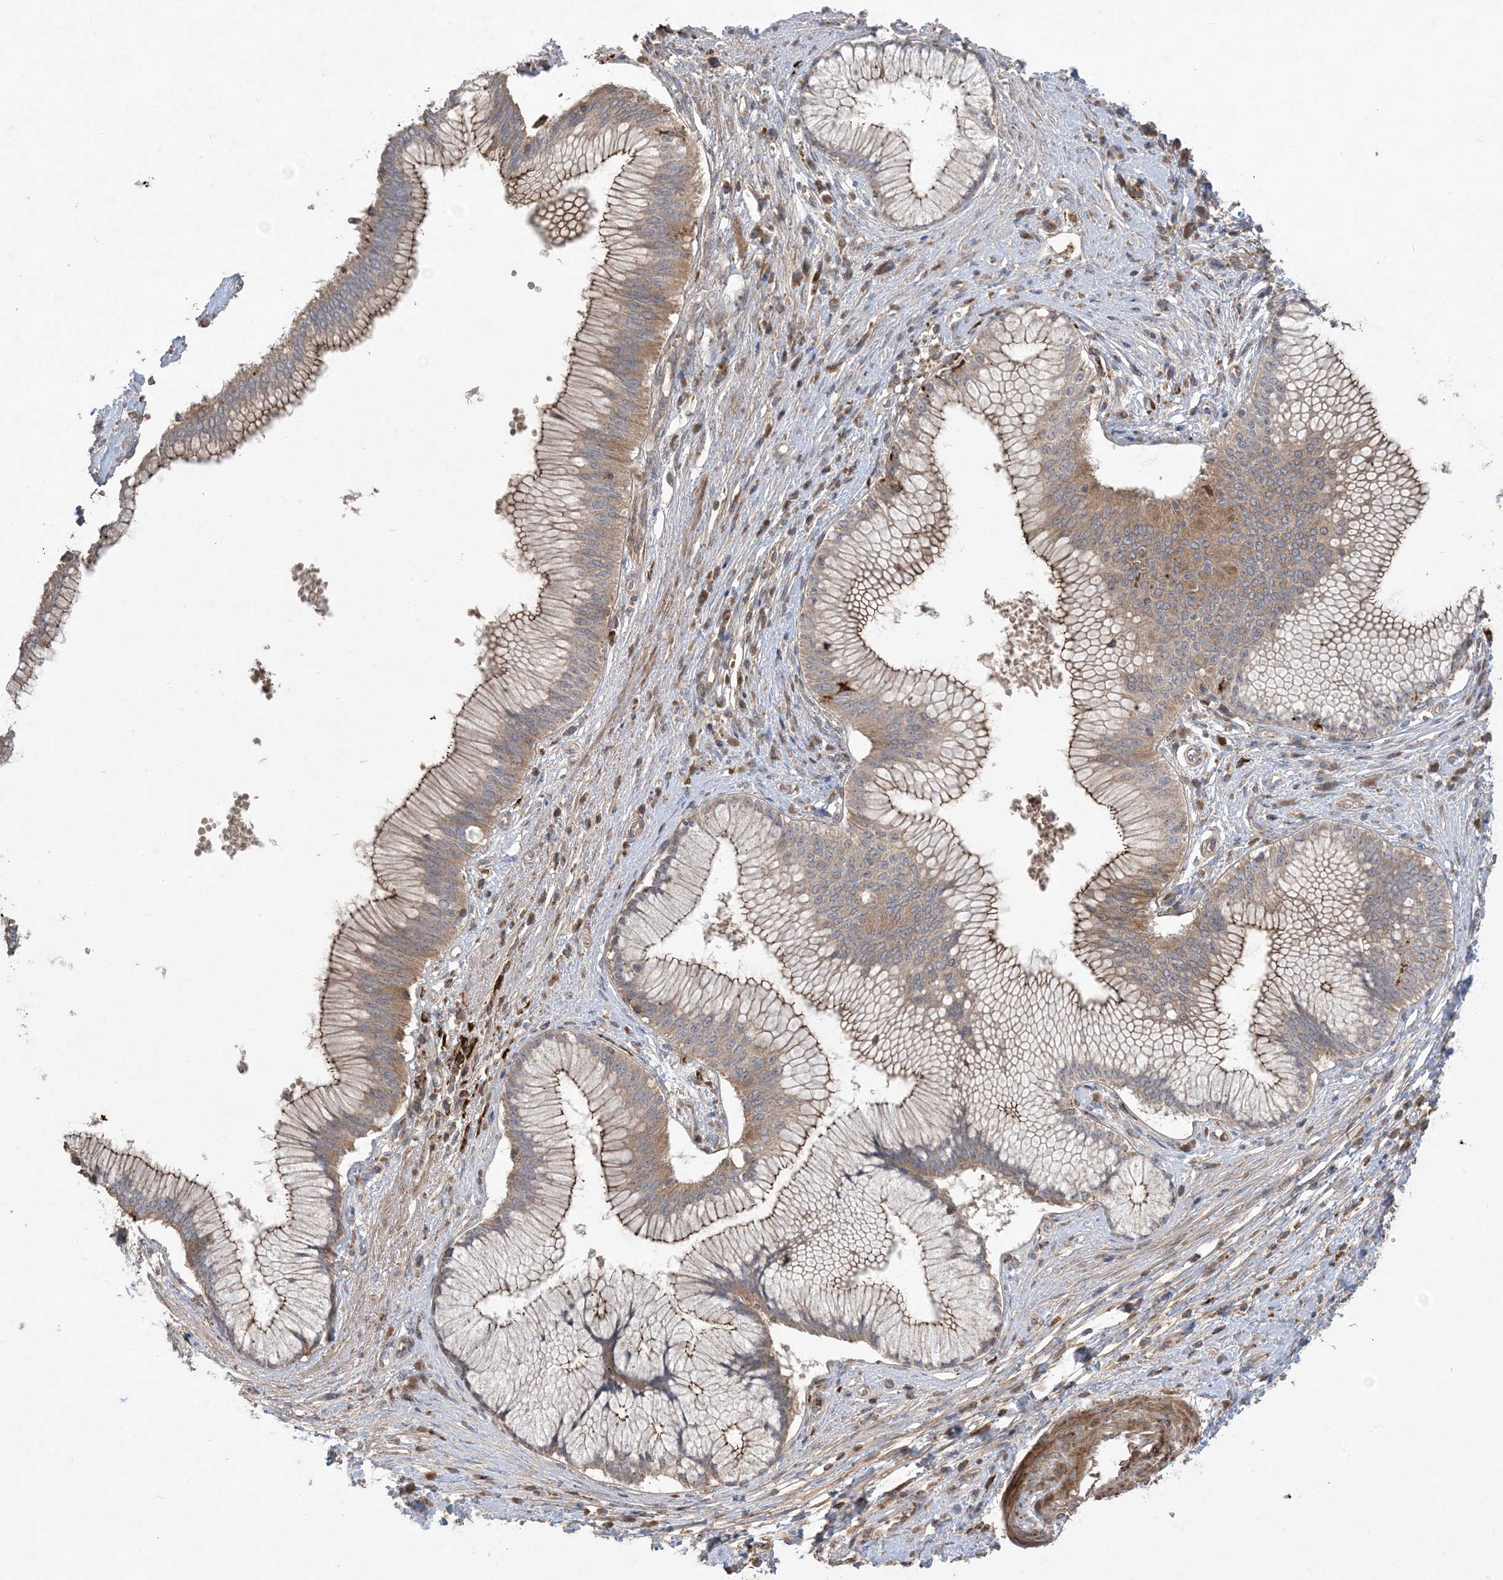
{"staining": {"intensity": "moderate", "quantity": "25%-75%", "location": "cytoplasmic/membranous"}, "tissue": "pancreatic cancer", "cell_type": "Tumor cells", "image_type": "cancer", "snomed": [{"axis": "morphology", "description": "Adenocarcinoma, NOS"}, {"axis": "topography", "description": "Pancreas"}], "caption": "This micrograph exhibits pancreatic cancer (adenocarcinoma) stained with IHC to label a protein in brown. The cytoplasmic/membranous of tumor cells show moderate positivity for the protein. Nuclei are counter-stained blue.", "gene": "MASP2", "patient": {"sex": "male", "age": 68}}